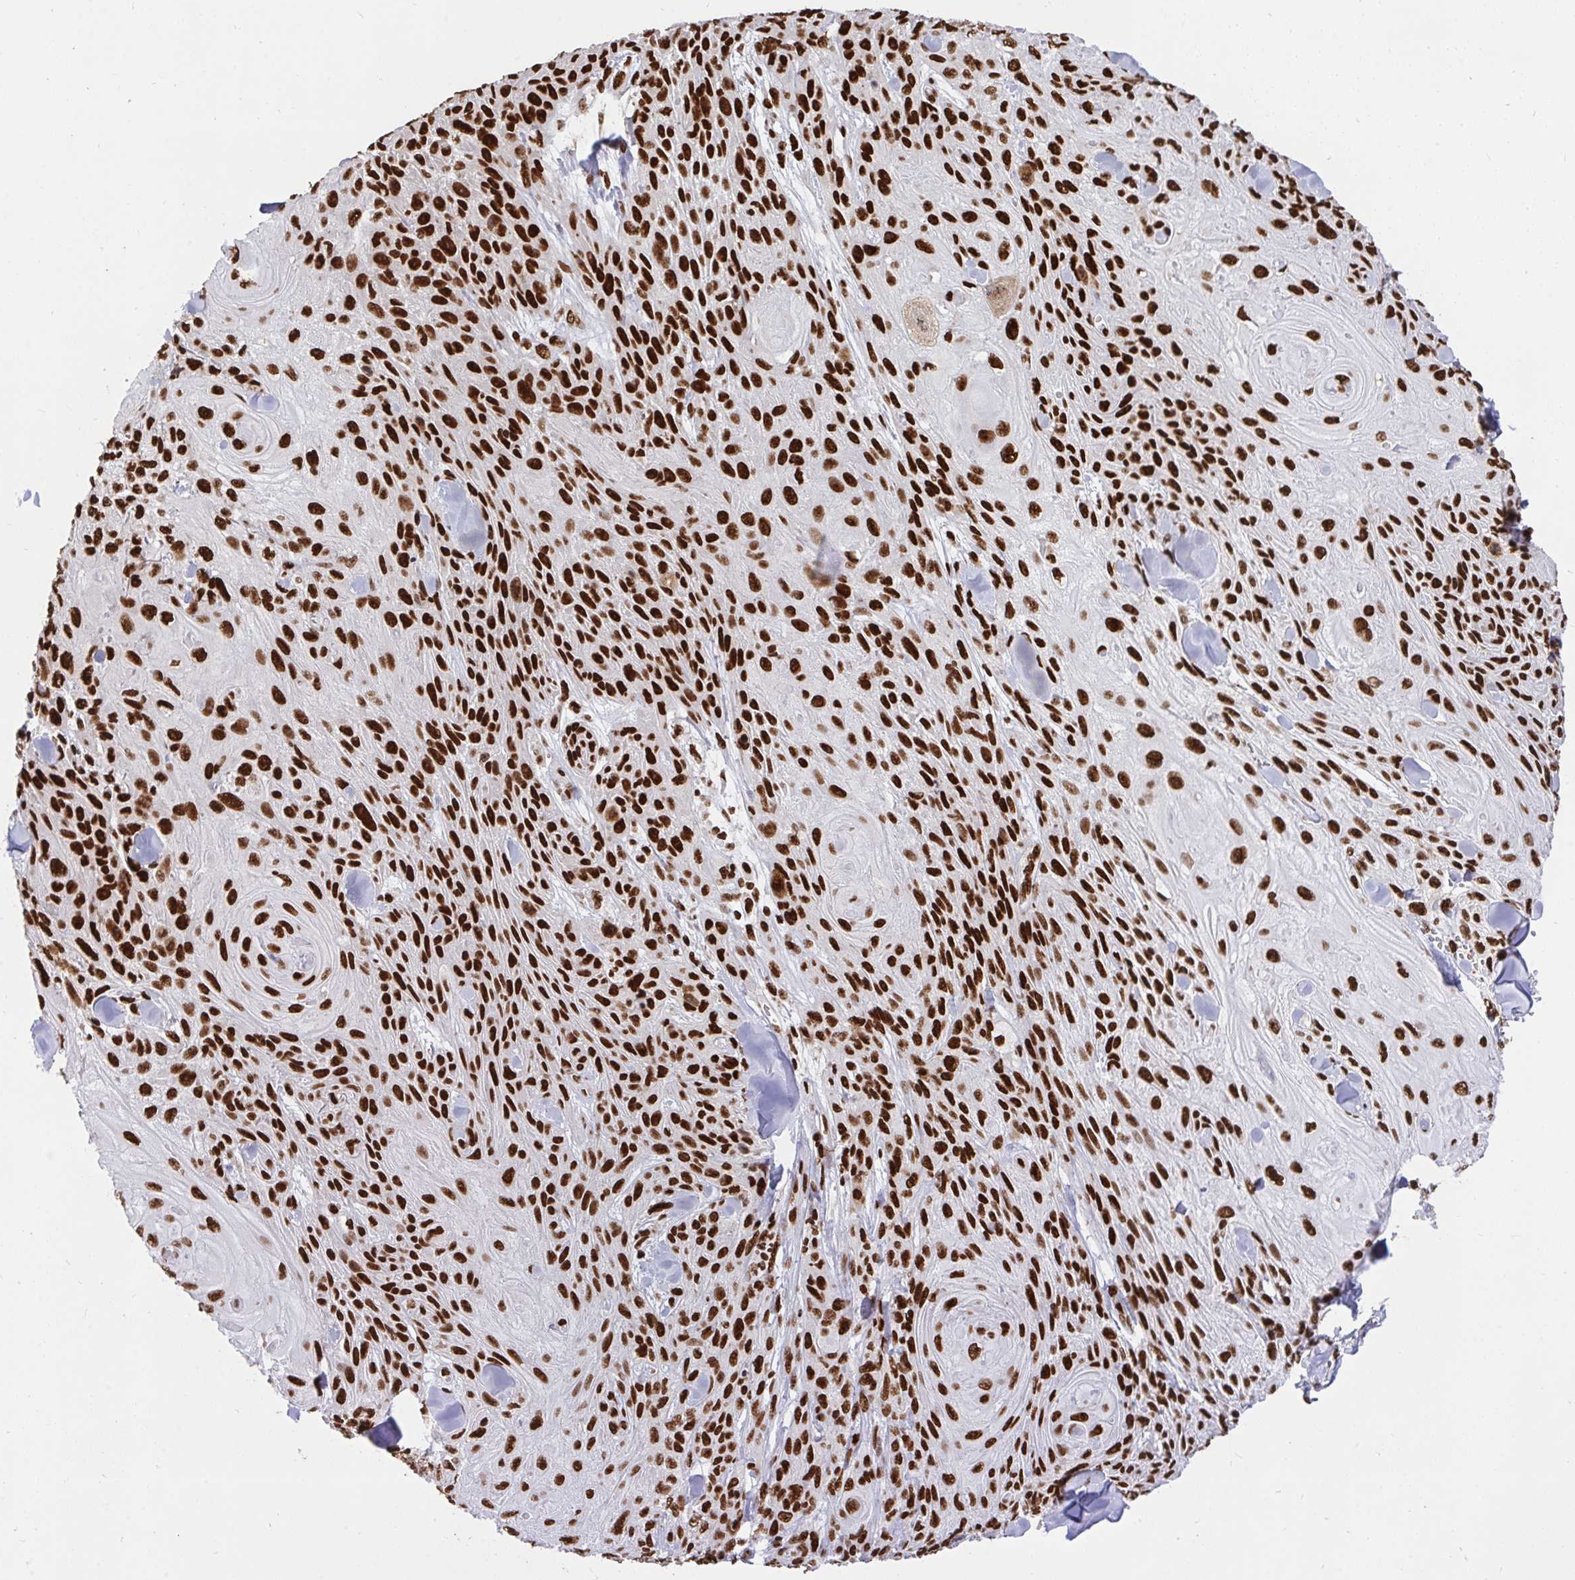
{"staining": {"intensity": "strong", "quantity": ">75%", "location": "nuclear"}, "tissue": "skin cancer", "cell_type": "Tumor cells", "image_type": "cancer", "snomed": [{"axis": "morphology", "description": "Squamous cell carcinoma, NOS"}, {"axis": "topography", "description": "Skin"}], "caption": "This micrograph demonstrates immunohistochemistry staining of human skin cancer, with high strong nuclear expression in about >75% of tumor cells.", "gene": "HNRNPL", "patient": {"sex": "male", "age": 88}}